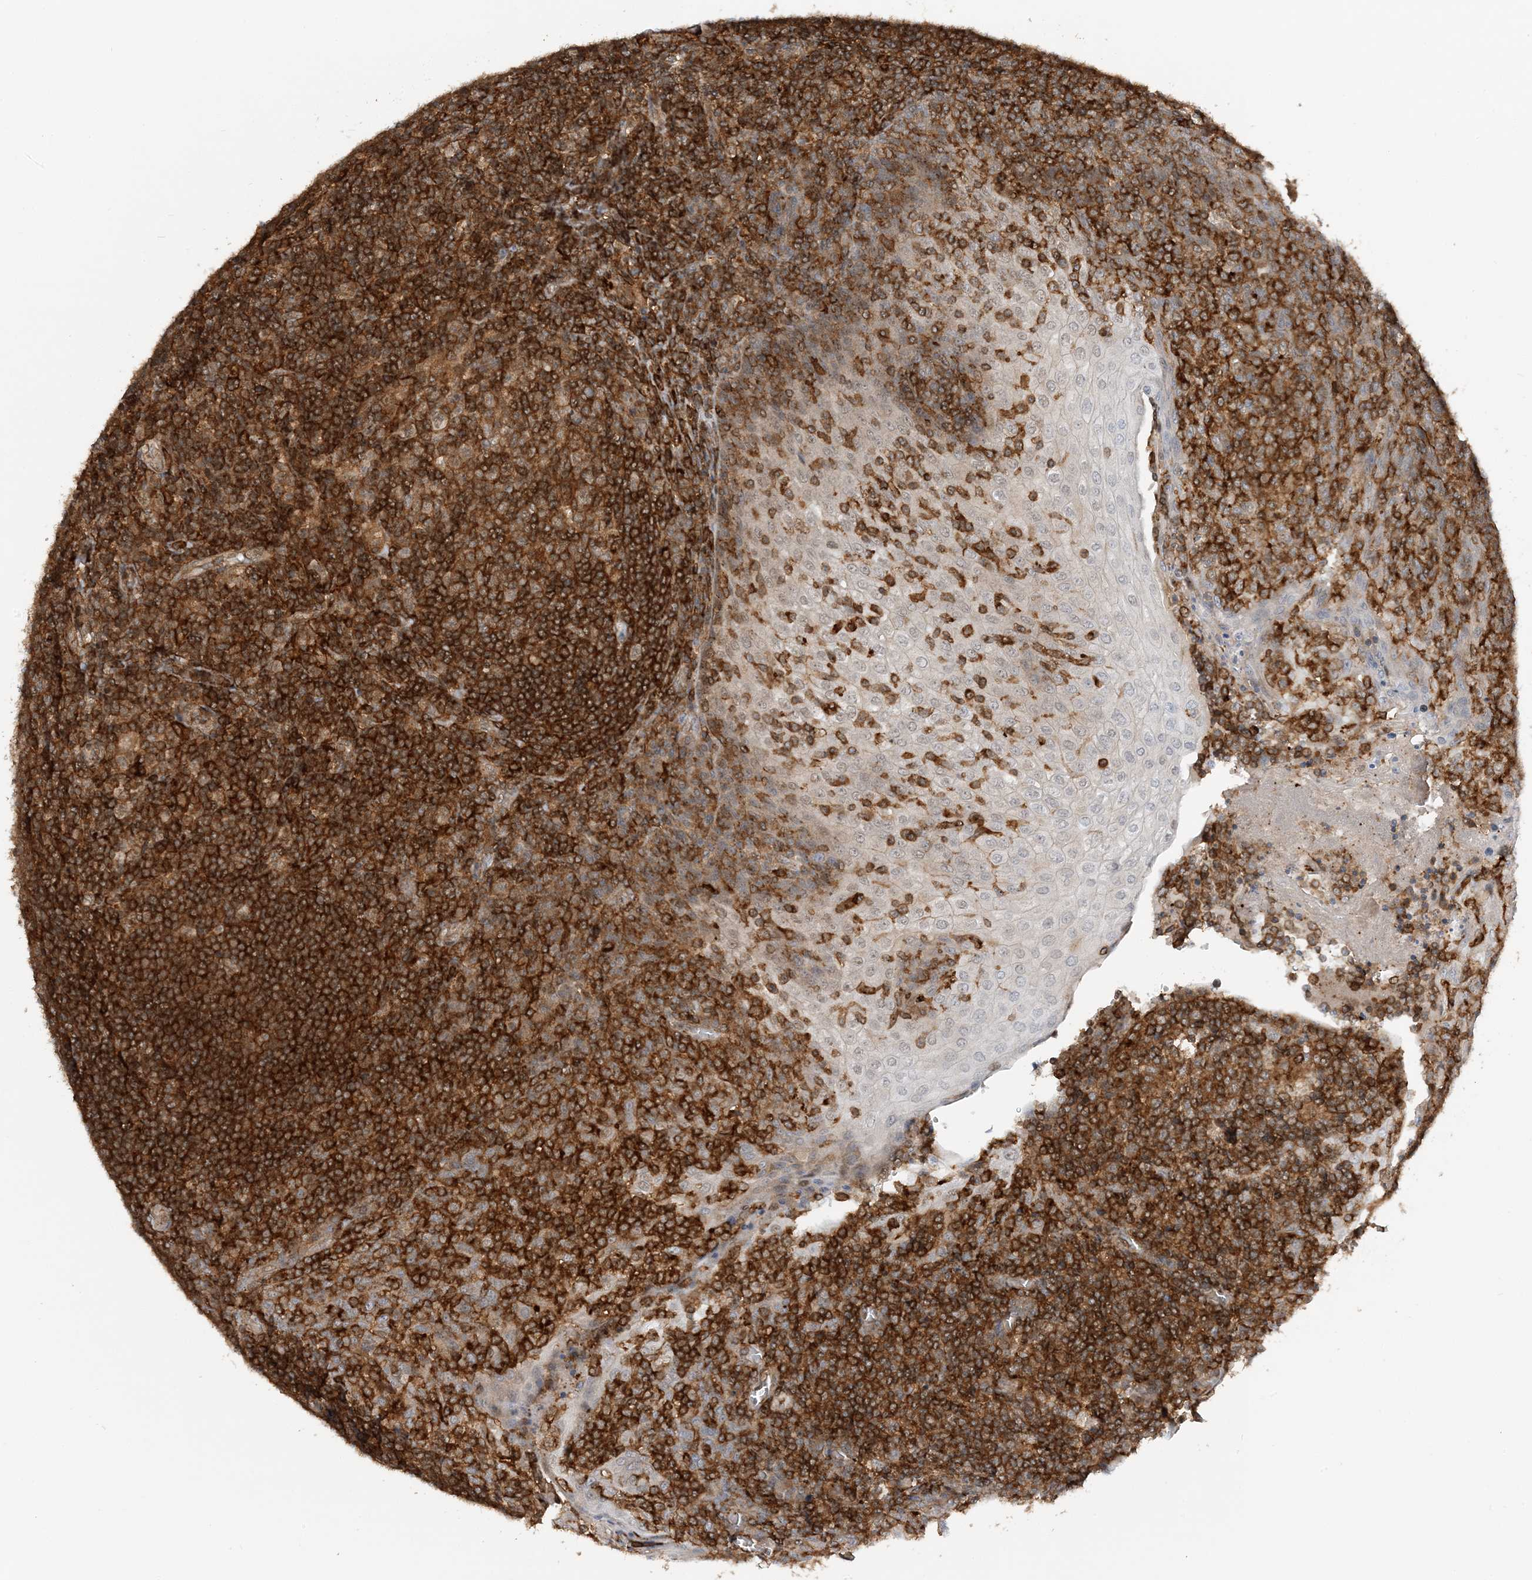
{"staining": {"intensity": "strong", "quantity": ">75%", "location": "cytoplasmic/membranous"}, "tissue": "tonsil", "cell_type": "Germinal center cells", "image_type": "normal", "snomed": [{"axis": "morphology", "description": "Normal tissue, NOS"}, {"axis": "topography", "description": "Tonsil"}], "caption": "A brown stain labels strong cytoplasmic/membranous expression of a protein in germinal center cells of unremarkable human tonsil.", "gene": "TATDN3", "patient": {"sex": "female", "age": 19}}